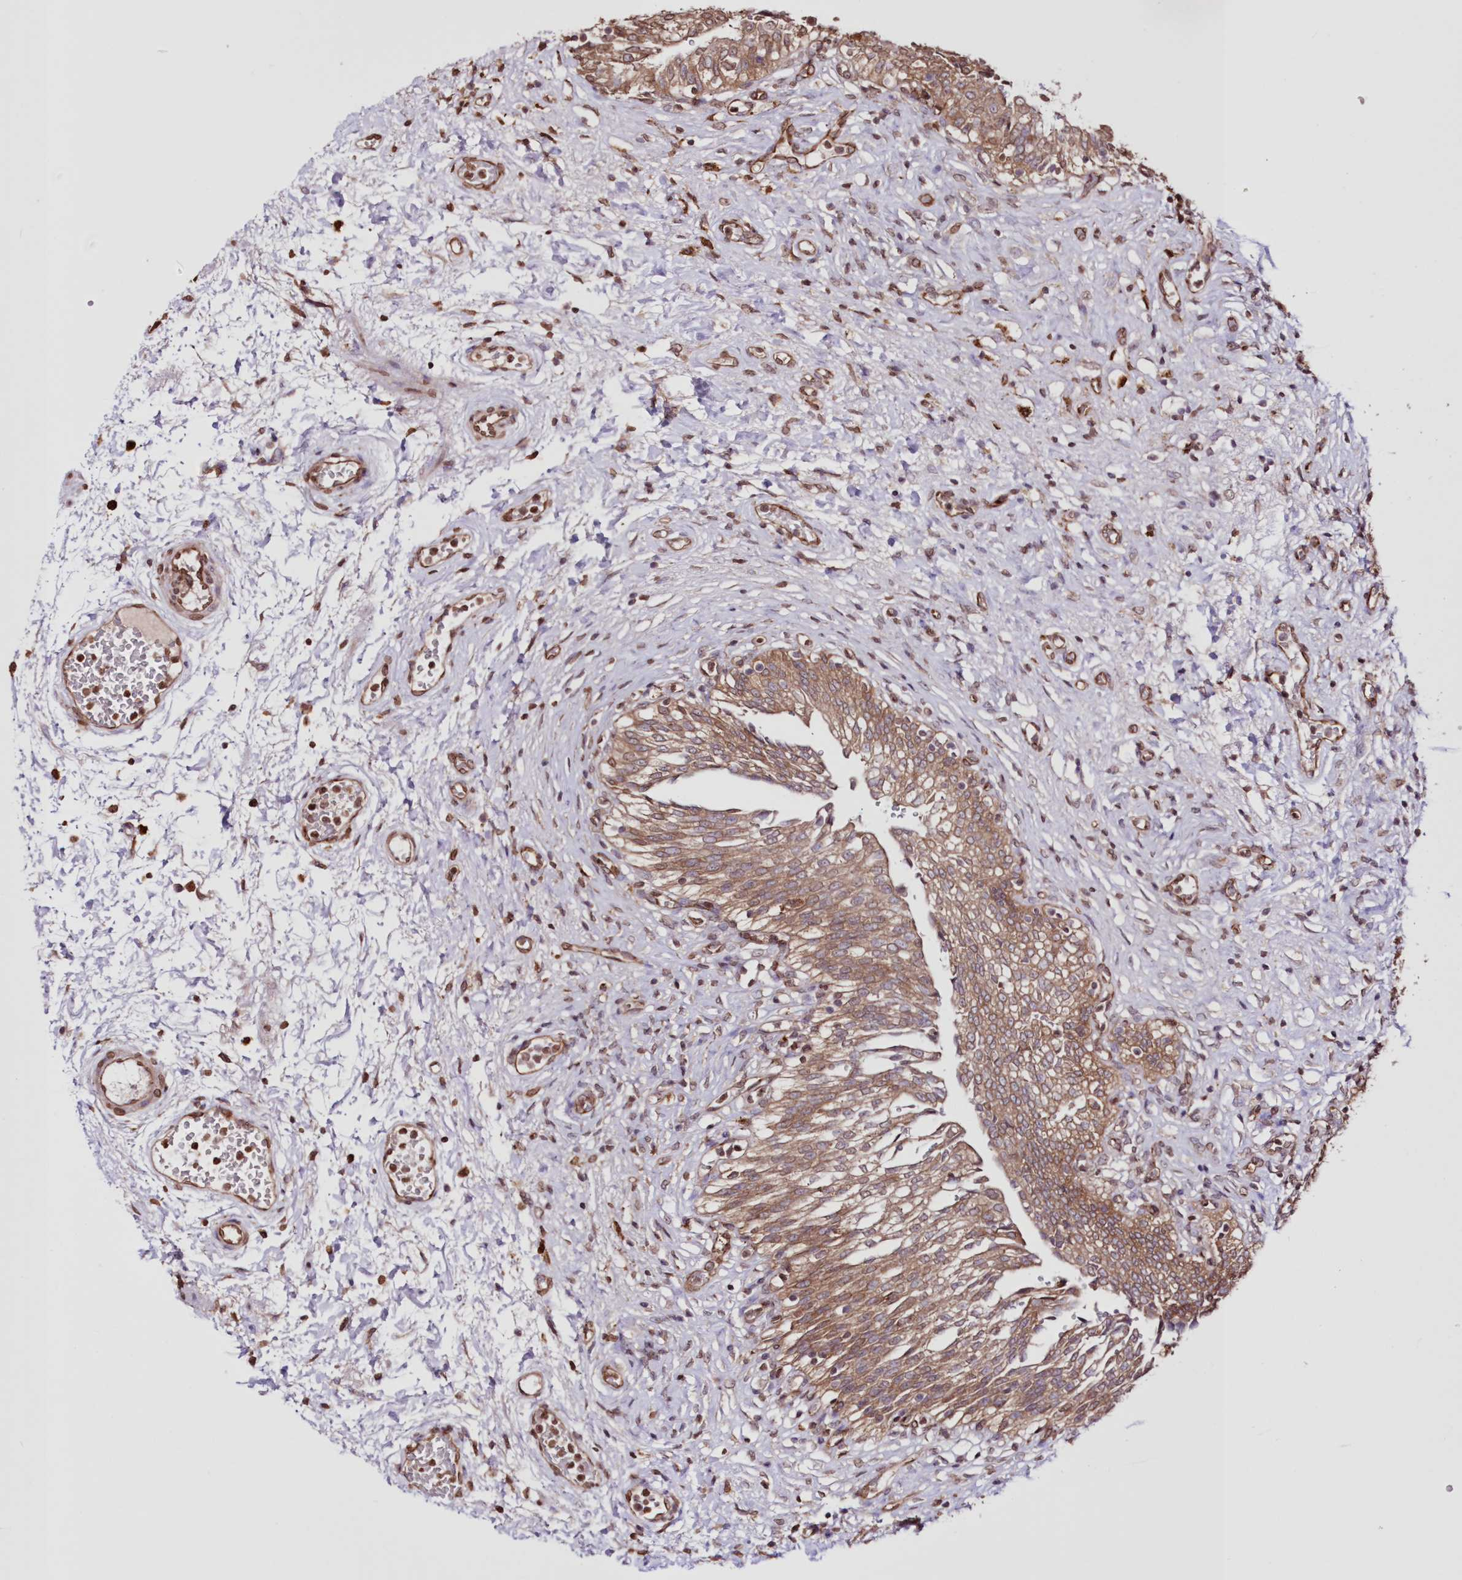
{"staining": {"intensity": "moderate", "quantity": ">75%", "location": "cytoplasmic/membranous"}, "tissue": "urinary bladder", "cell_type": "Urothelial cells", "image_type": "normal", "snomed": [{"axis": "morphology", "description": "Urothelial carcinoma, High grade"}, {"axis": "topography", "description": "Urinary bladder"}], "caption": "Human urinary bladder stained with a brown dye displays moderate cytoplasmic/membranous positive positivity in approximately >75% of urothelial cells.", "gene": "FCHO2", "patient": {"sex": "male", "age": 46}}